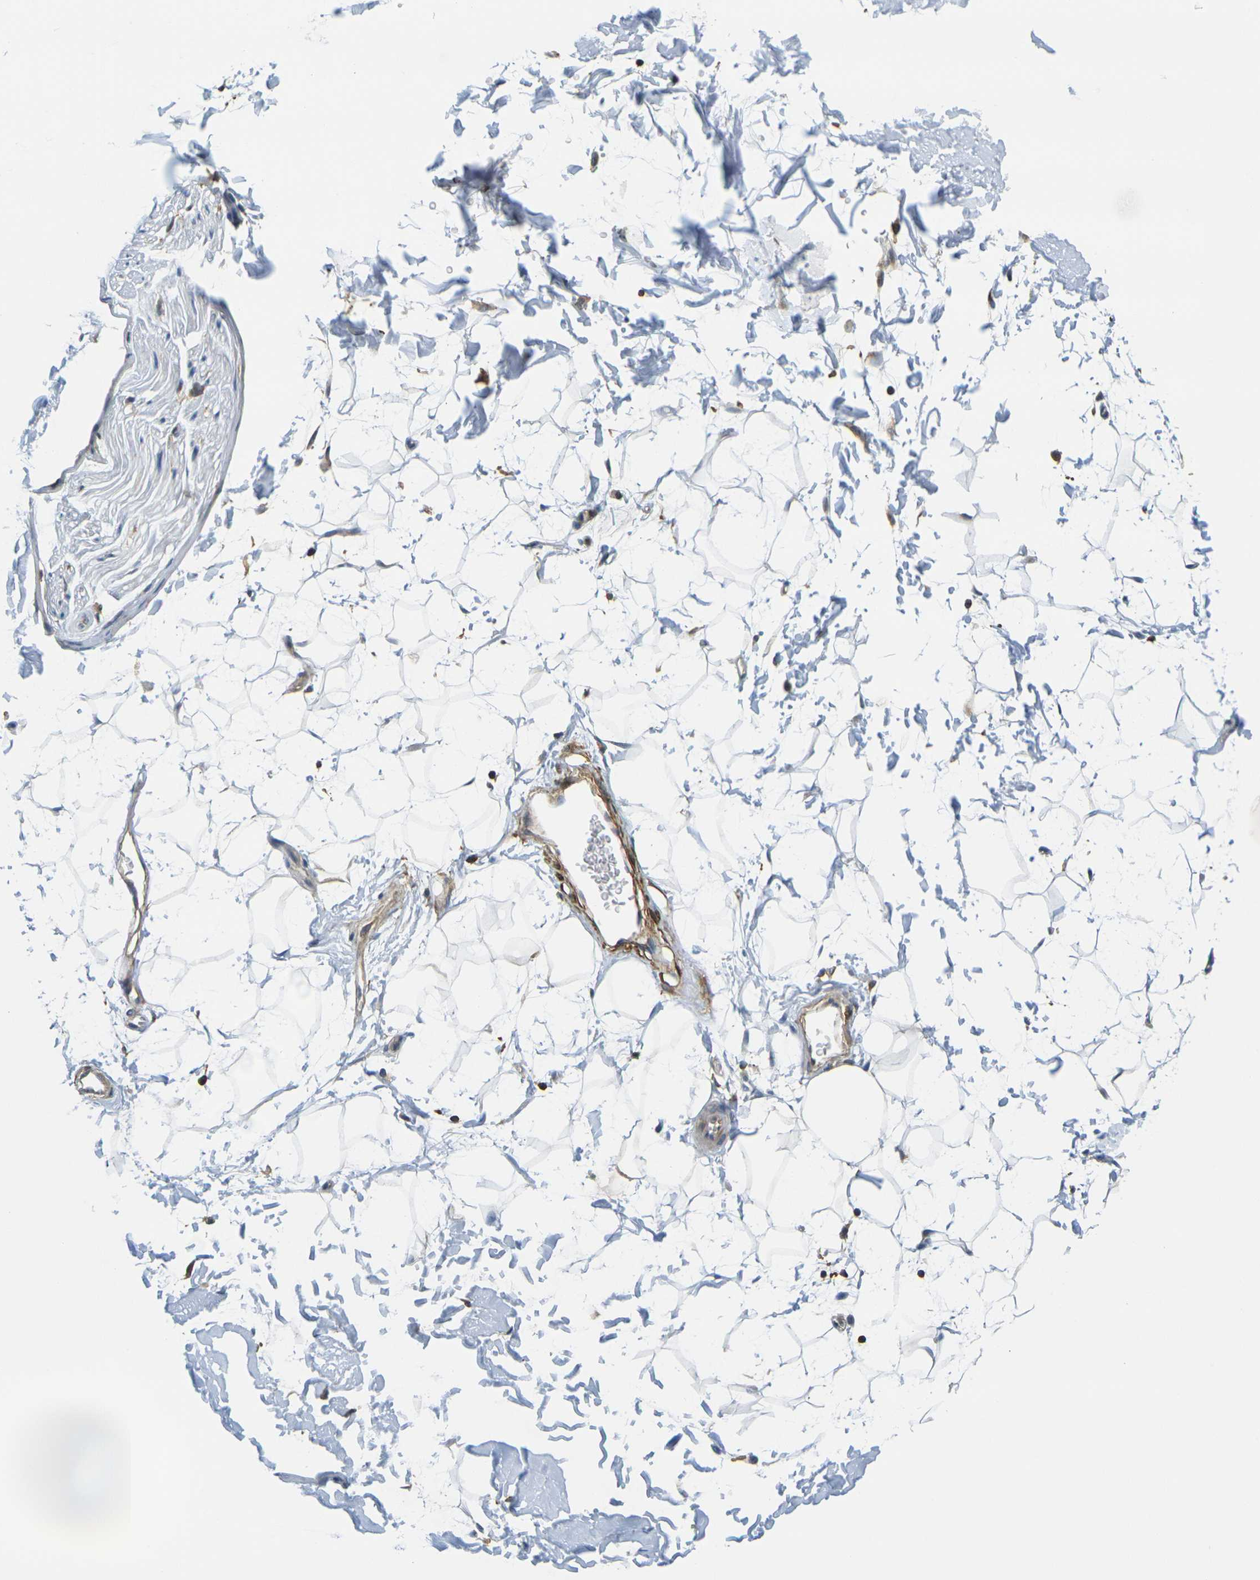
{"staining": {"intensity": "negative", "quantity": "none", "location": "none"}, "tissue": "adipose tissue", "cell_type": "Adipocytes", "image_type": "normal", "snomed": [{"axis": "morphology", "description": "Normal tissue, NOS"}, {"axis": "topography", "description": "Soft tissue"}], "caption": "Immunohistochemistry (IHC) of benign adipose tissue shows no expression in adipocytes. The staining is performed using DAB (3,3'-diaminobenzidine) brown chromogen with nuclei counter-stained in using hematoxylin.", "gene": "LASP1", "patient": {"sex": "male", "age": 72}}